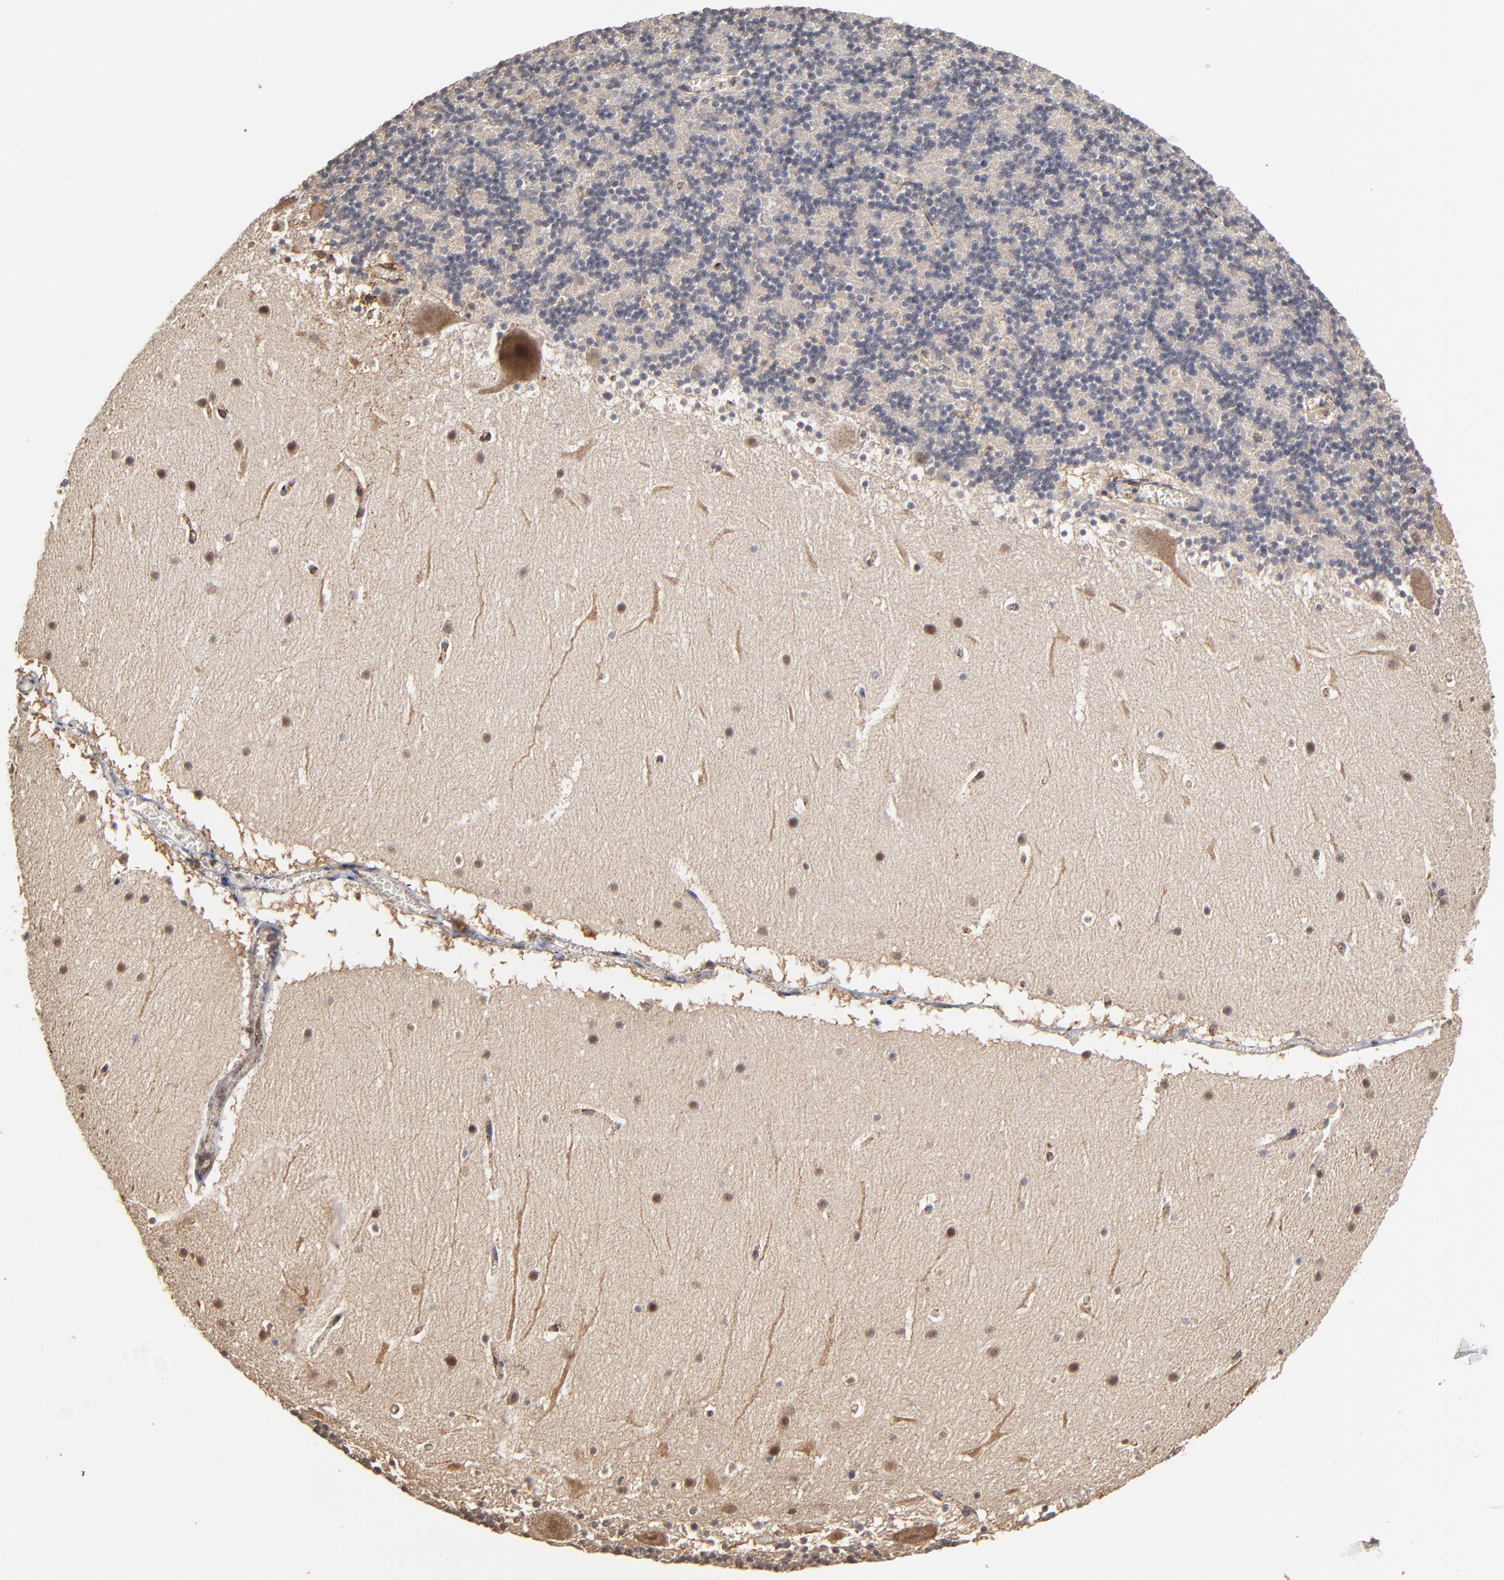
{"staining": {"intensity": "negative", "quantity": "none", "location": "none"}, "tissue": "cerebellum", "cell_type": "Cells in granular layer", "image_type": "normal", "snomed": [{"axis": "morphology", "description": "Normal tissue, NOS"}, {"axis": "topography", "description": "Cerebellum"}], "caption": "An IHC micrograph of normal cerebellum is shown. There is no staining in cells in granular layer of cerebellum. The staining is performed using DAB brown chromogen with nuclei counter-stained in using hematoxylin.", "gene": "ASB8", "patient": {"sex": "male", "age": 45}}